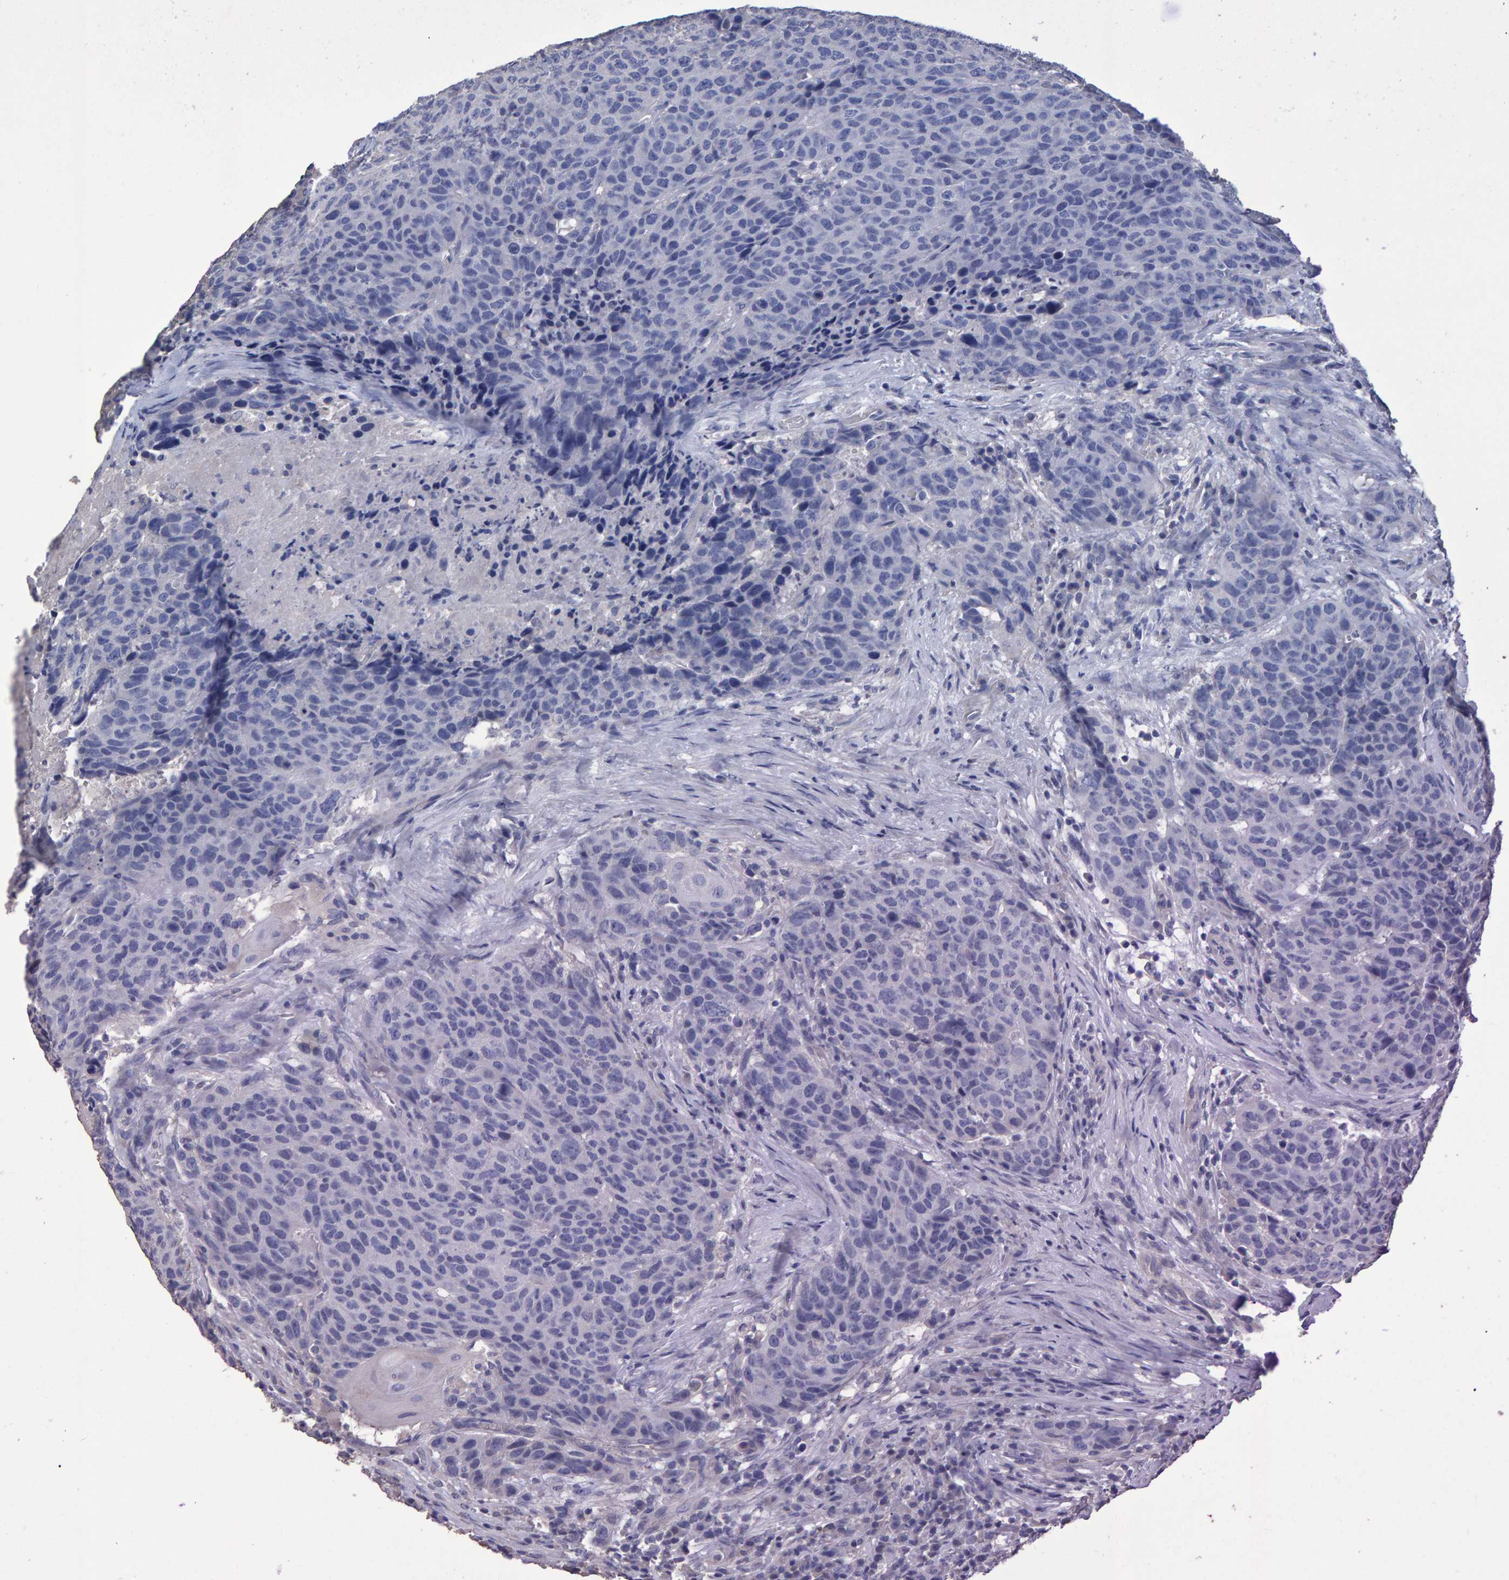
{"staining": {"intensity": "negative", "quantity": "none", "location": "none"}, "tissue": "head and neck cancer", "cell_type": "Tumor cells", "image_type": "cancer", "snomed": [{"axis": "morphology", "description": "Squamous cell carcinoma, NOS"}, {"axis": "topography", "description": "Head-Neck"}], "caption": "High magnification brightfield microscopy of head and neck squamous cell carcinoma stained with DAB (brown) and counterstained with hematoxylin (blue): tumor cells show no significant expression.", "gene": "HEMGN", "patient": {"sex": "male", "age": 66}}